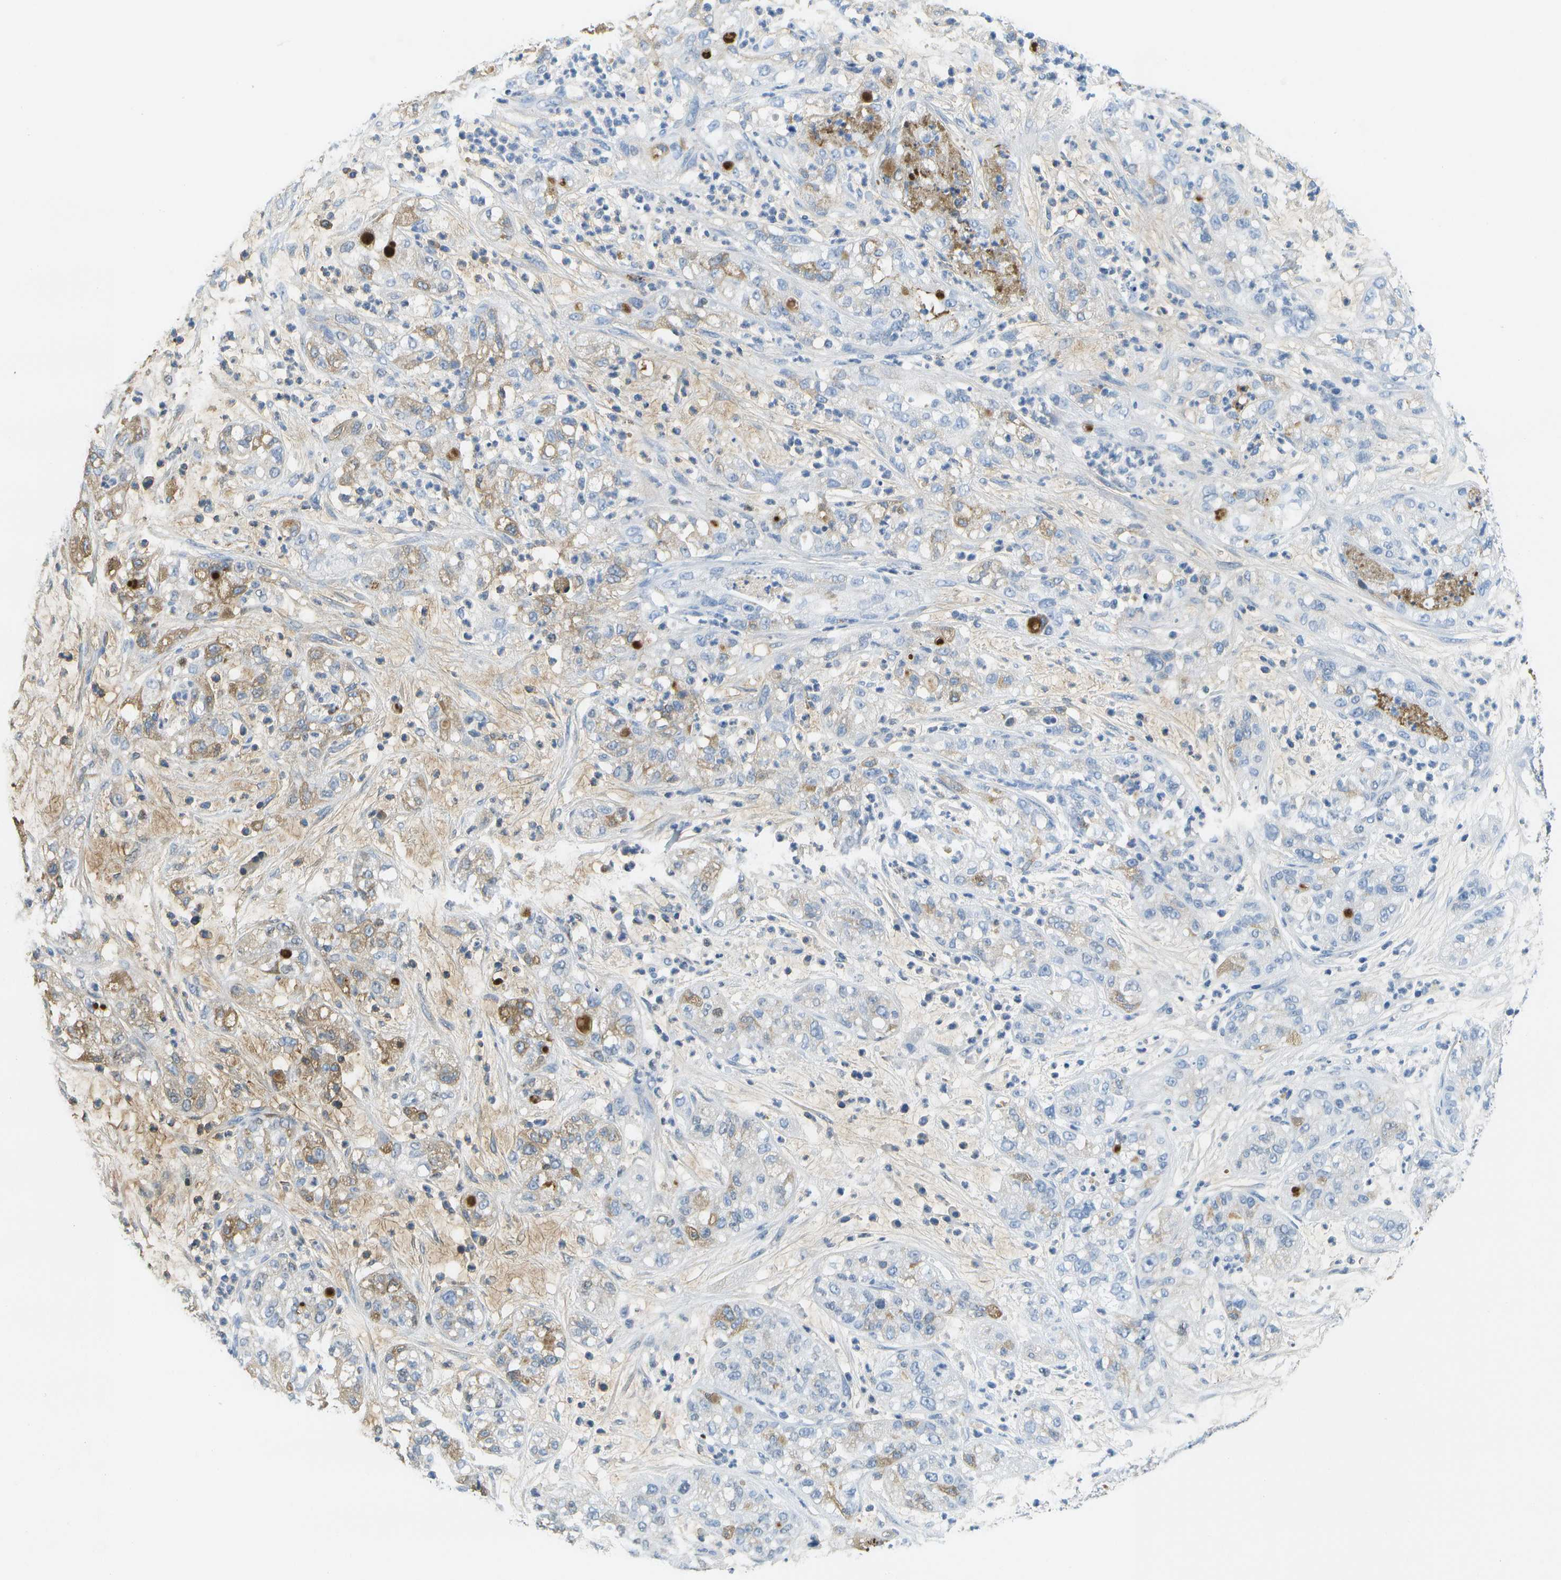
{"staining": {"intensity": "moderate", "quantity": "<25%", "location": "cytoplasmic/membranous"}, "tissue": "pancreatic cancer", "cell_type": "Tumor cells", "image_type": "cancer", "snomed": [{"axis": "morphology", "description": "Adenocarcinoma, NOS"}, {"axis": "topography", "description": "Pancreas"}], "caption": "Human pancreatic adenocarcinoma stained with a protein marker reveals moderate staining in tumor cells.", "gene": "SERPINA1", "patient": {"sex": "female", "age": 78}}